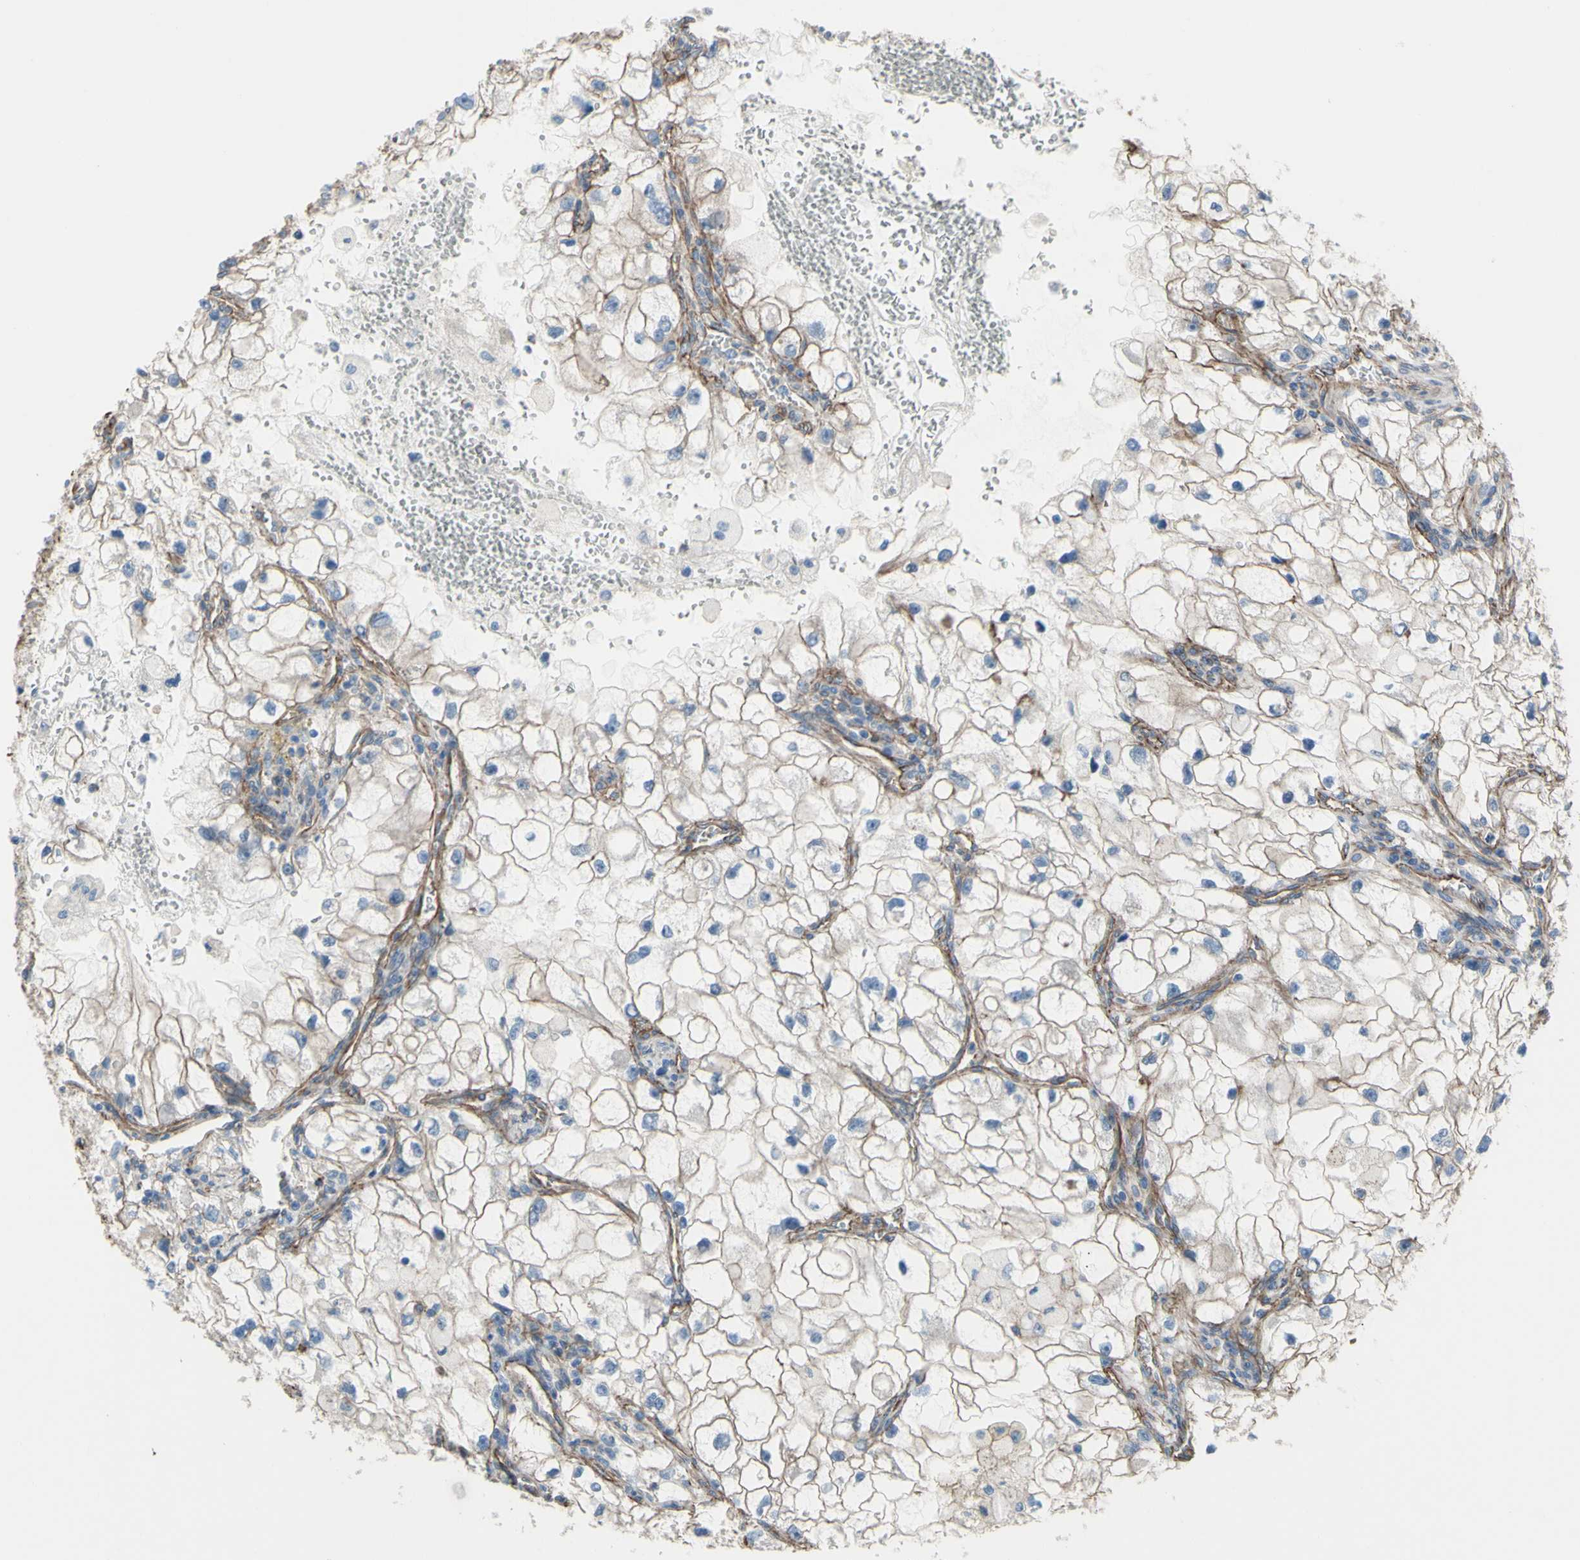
{"staining": {"intensity": "moderate", "quantity": ">75%", "location": "cytoplasmic/membranous"}, "tissue": "renal cancer", "cell_type": "Tumor cells", "image_type": "cancer", "snomed": [{"axis": "morphology", "description": "Adenocarcinoma, NOS"}, {"axis": "topography", "description": "Kidney"}], "caption": "This image demonstrates immunohistochemistry (IHC) staining of renal cancer (adenocarcinoma), with medium moderate cytoplasmic/membranous staining in approximately >75% of tumor cells.", "gene": "TPBG", "patient": {"sex": "female", "age": 70}}